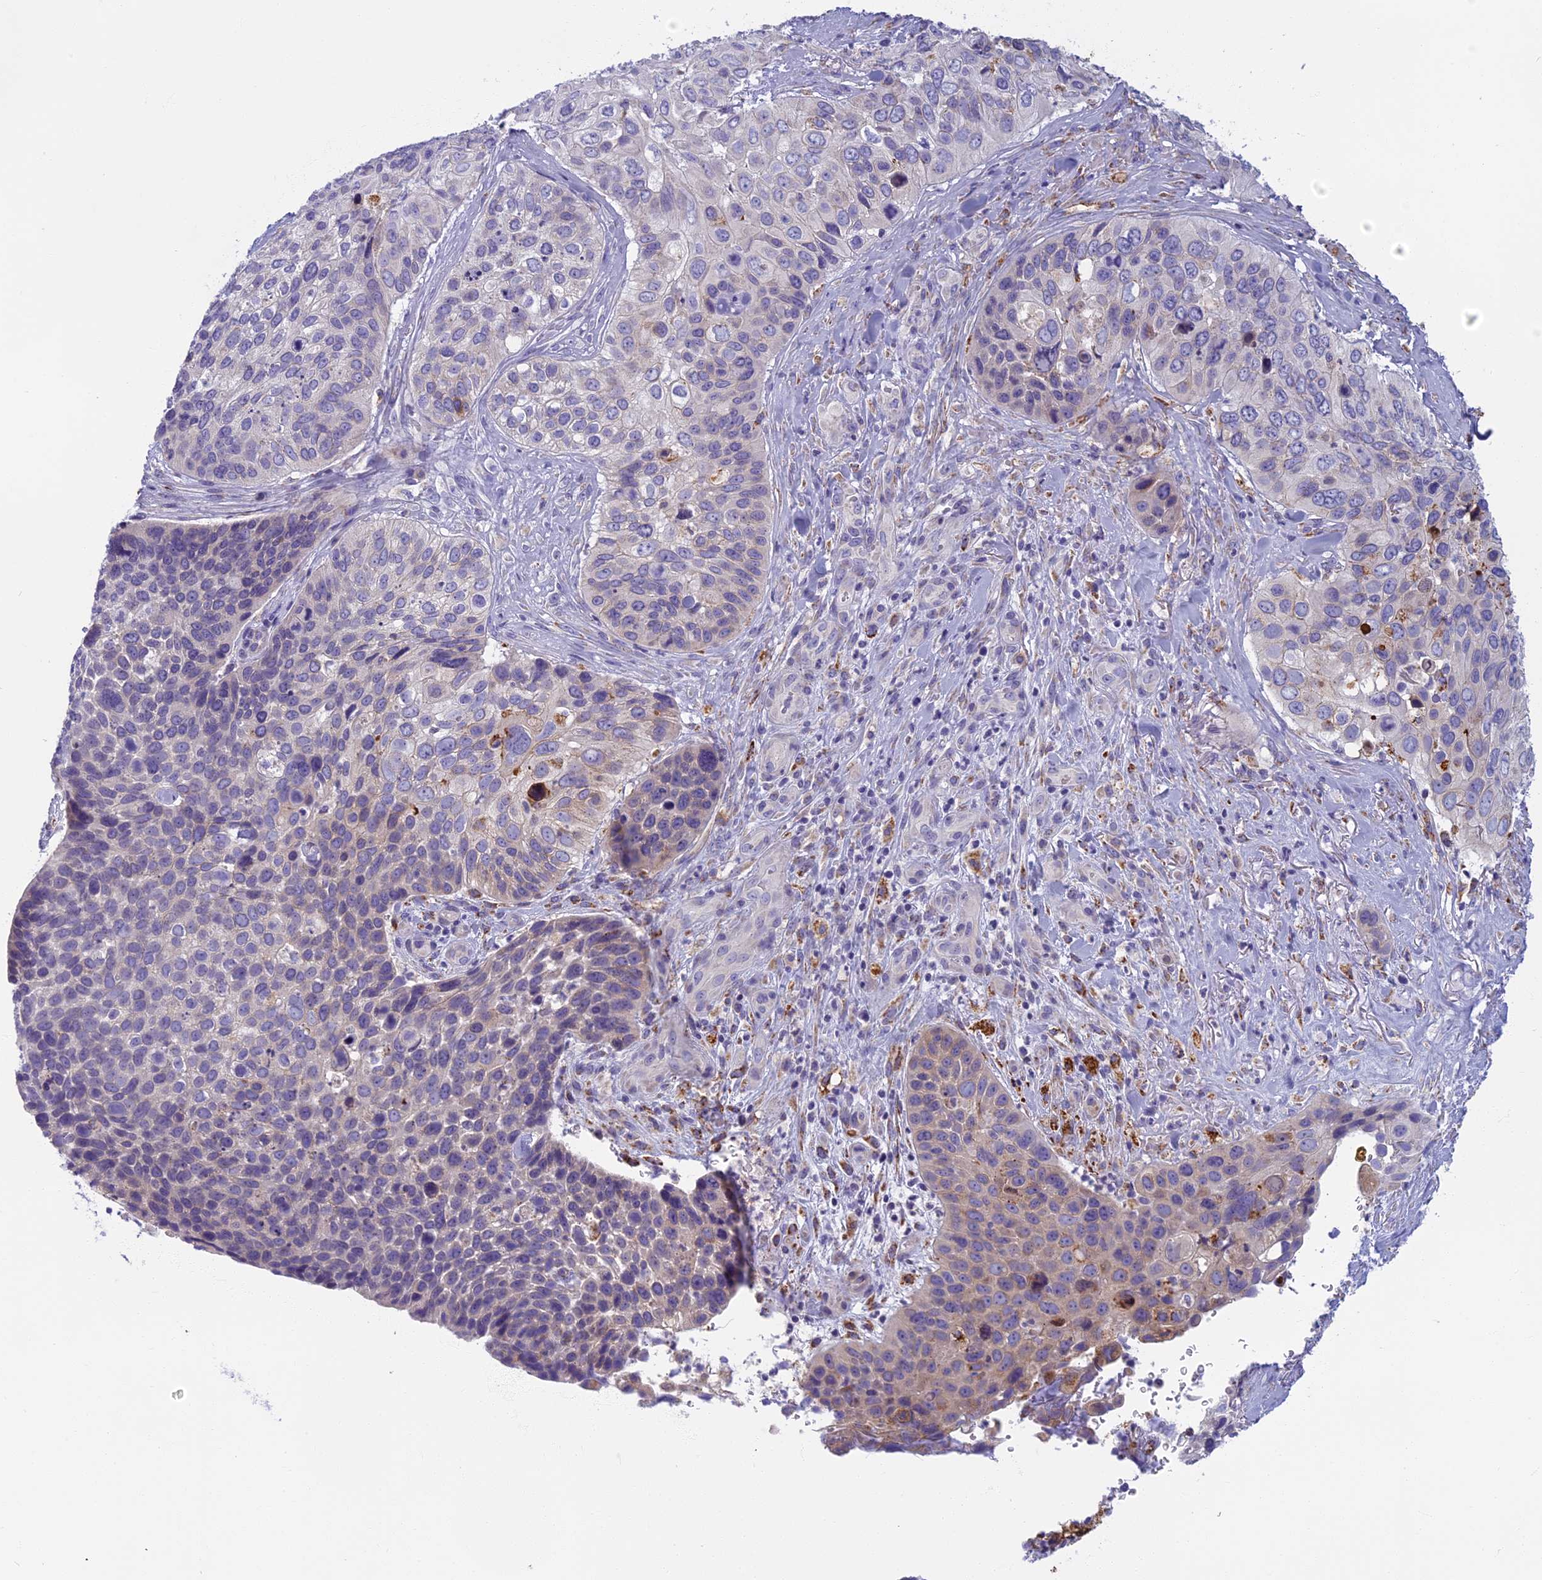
{"staining": {"intensity": "negative", "quantity": "none", "location": "none"}, "tissue": "skin cancer", "cell_type": "Tumor cells", "image_type": "cancer", "snomed": [{"axis": "morphology", "description": "Basal cell carcinoma"}, {"axis": "topography", "description": "Skin"}], "caption": "This is an immunohistochemistry micrograph of basal cell carcinoma (skin). There is no expression in tumor cells.", "gene": "SEMA7A", "patient": {"sex": "female", "age": 74}}